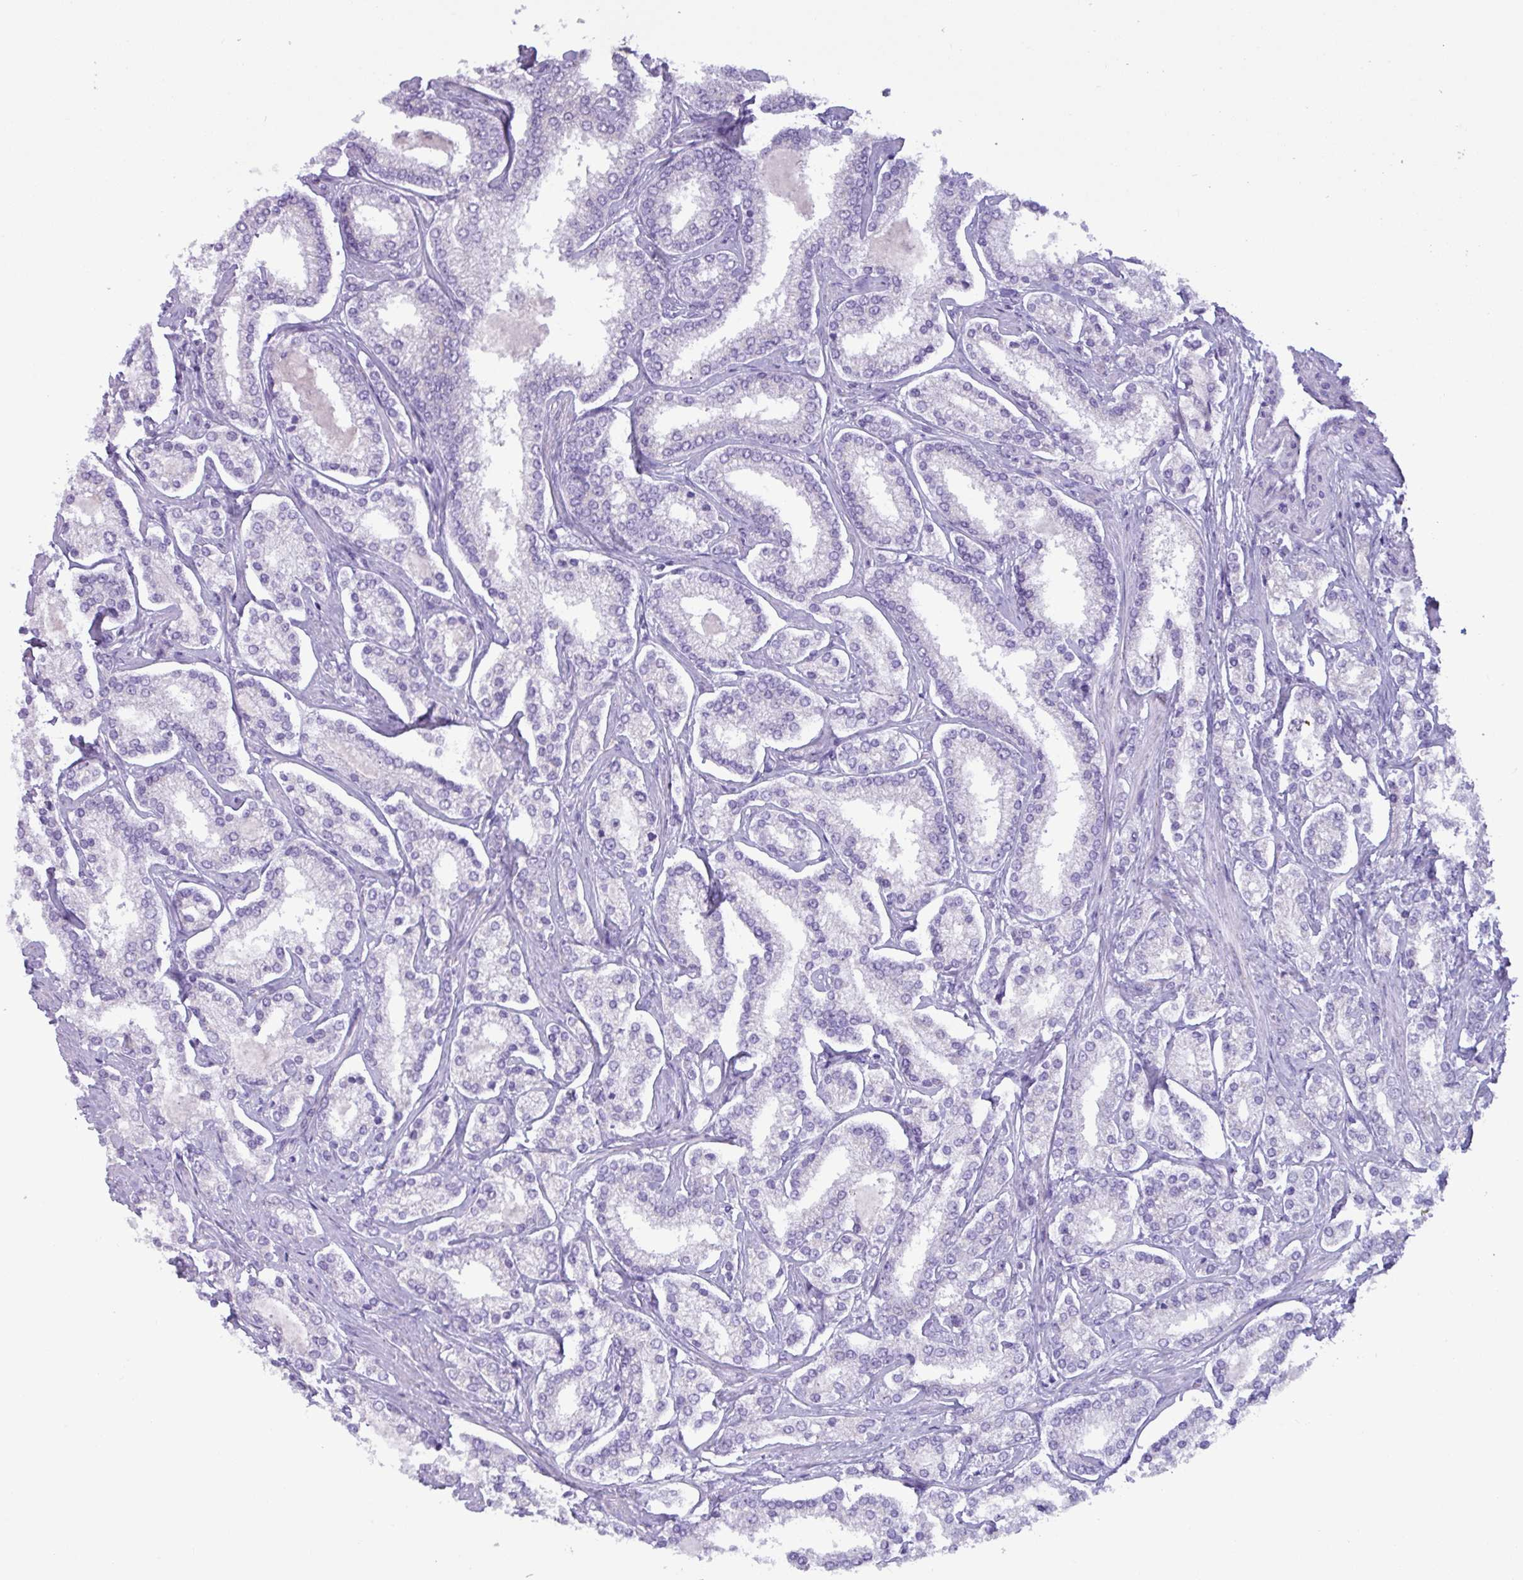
{"staining": {"intensity": "negative", "quantity": "none", "location": "none"}, "tissue": "prostate cancer", "cell_type": "Tumor cells", "image_type": "cancer", "snomed": [{"axis": "morphology", "description": "Normal tissue, NOS"}, {"axis": "morphology", "description": "Adenocarcinoma, High grade"}, {"axis": "topography", "description": "Prostate"}], "caption": "An IHC micrograph of prostate cancer is shown. There is no staining in tumor cells of prostate cancer. Brightfield microscopy of IHC stained with DAB (3,3'-diaminobenzidine) (brown) and hematoxylin (blue), captured at high magnification.", "gene": "STIMATE", "patient": {"sex": "male", "age": 83}}